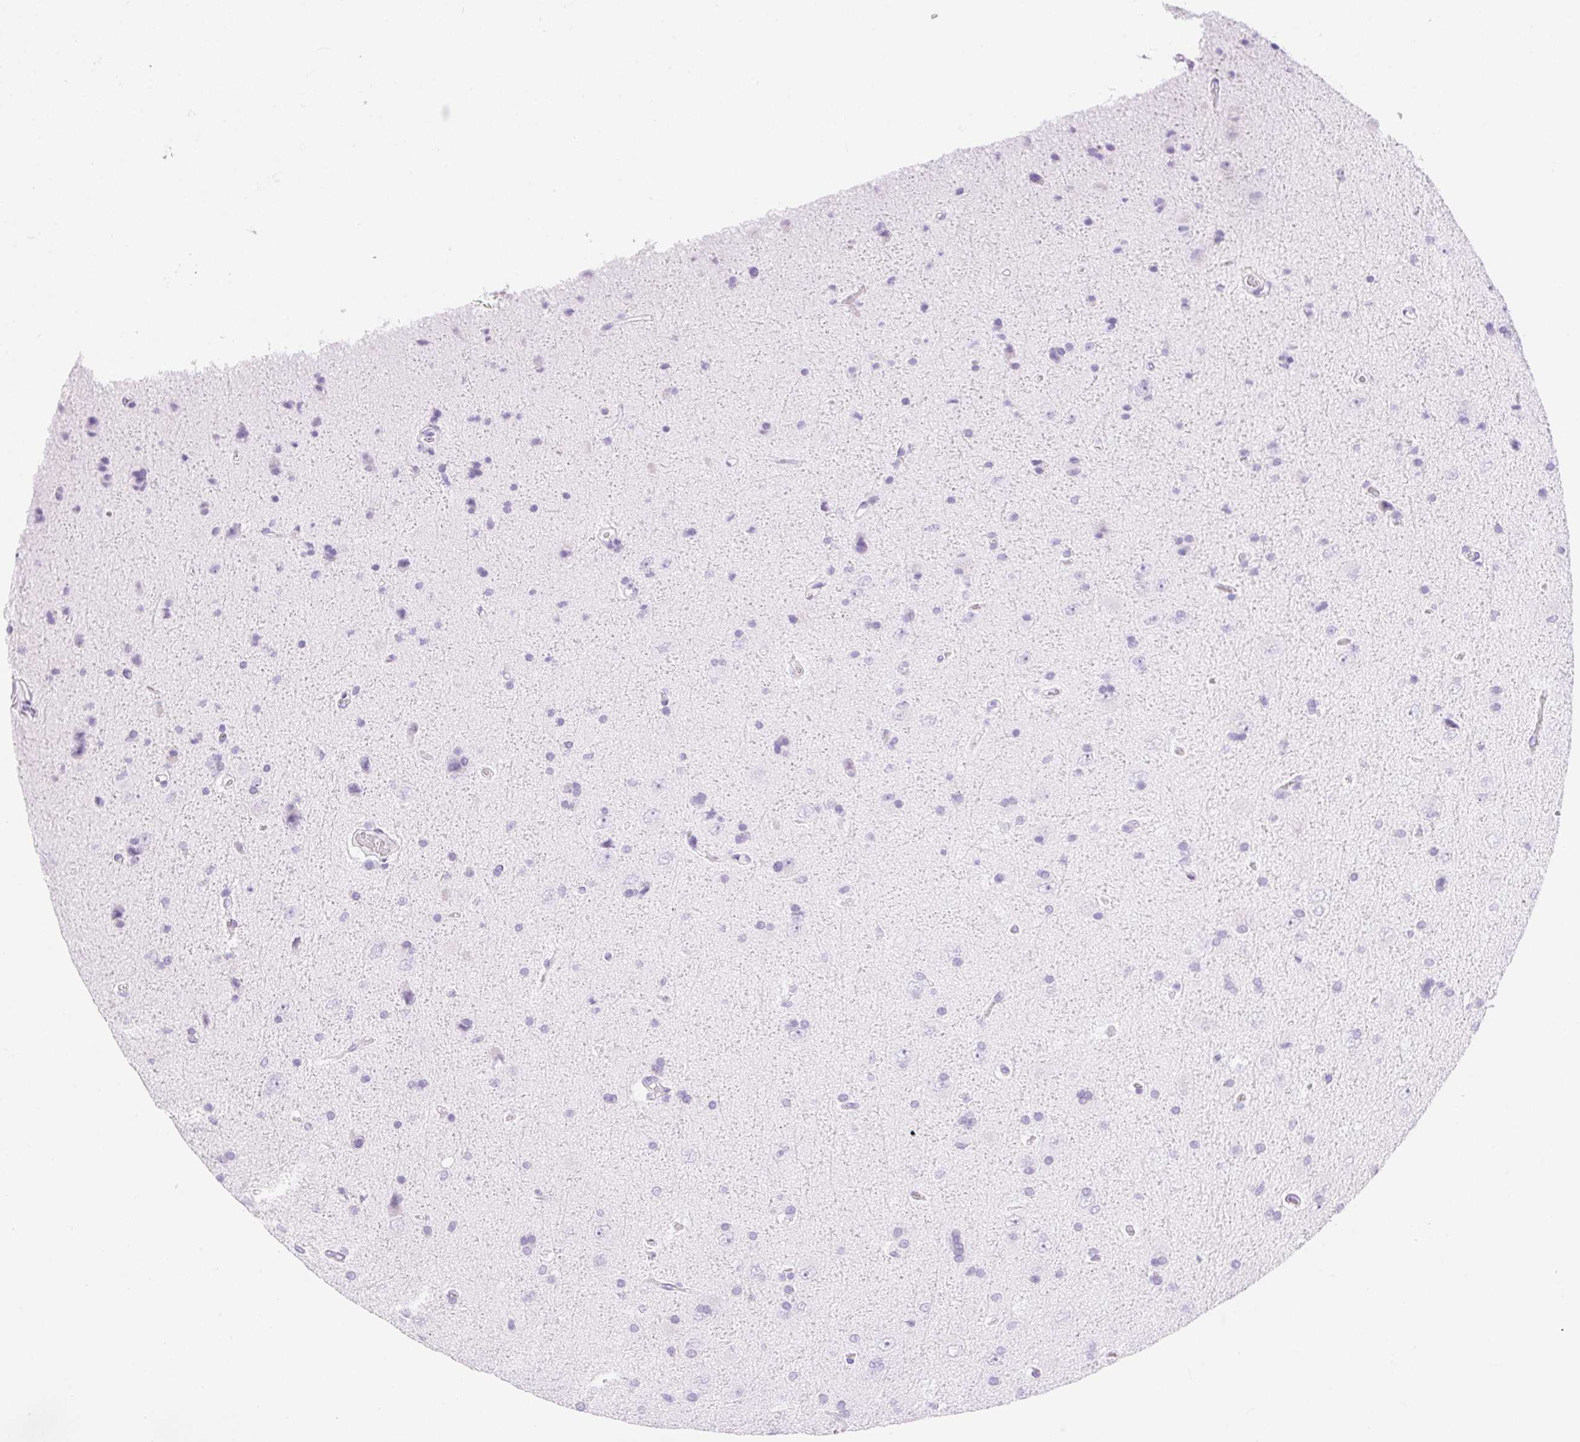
{"staining": {"intensity": "negative", "quantity": "none", "location": "none"}, "tissue": "glioma", "cell_type": "Tumor cells", "image_type": "cancer", "snomed": [{"axis": "morphology", "description": "Glioma, malignant, High grade"}, {"axis": "topography", "description": "Cerebral cortex"}], "caption": "Immunohistochemistry (IHC) photomicrograph of neoplastic tissue: human glioma stained with DAB (3,3'-diaminobenzidine) reveals no significant protein expression in tumor cells.", "gene": "CLDN16", "patient": {"sex": "male", "age": 70}}